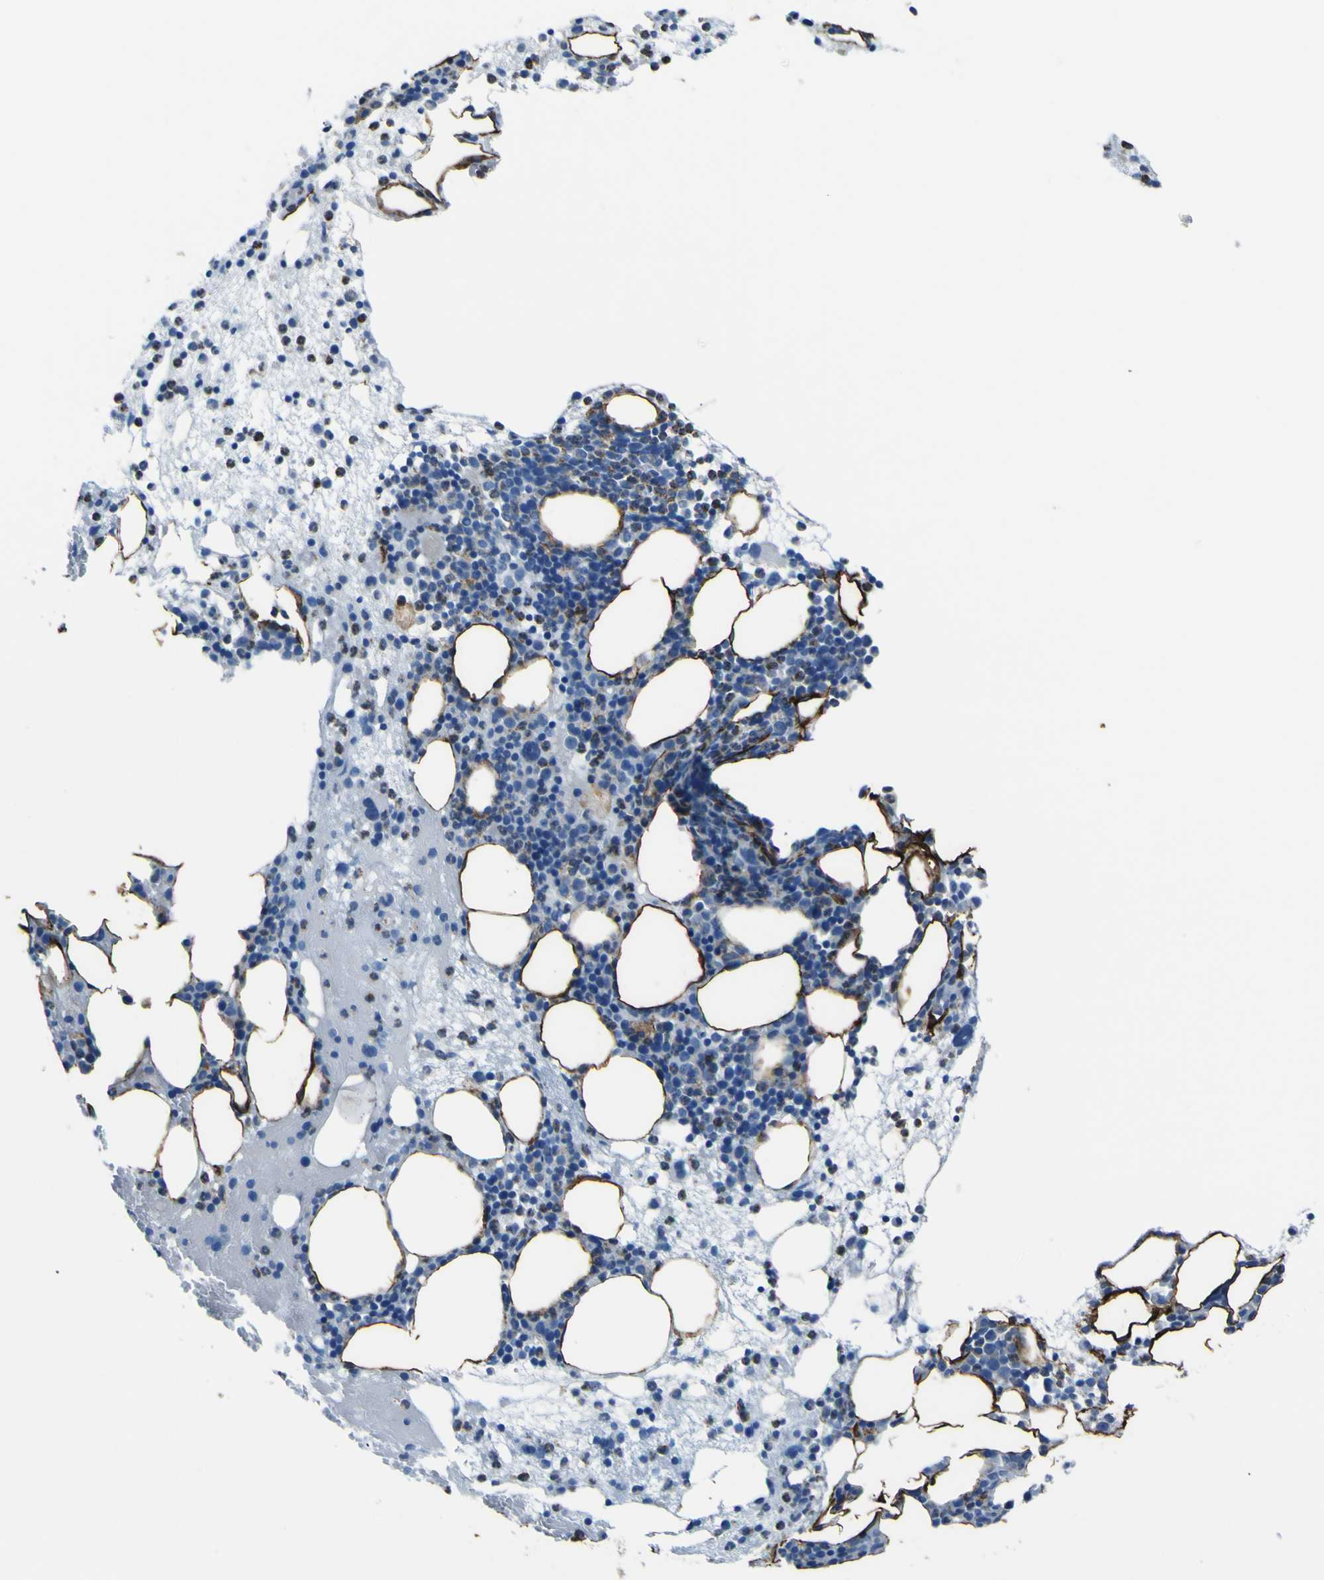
{"staining": {"intensity": "weak", "quantity": "<25%", "location": "cytoplasmic/membranous"}, "tissue": "bone marrow", "cell_type": "Hematopoietic cells", "image_type": "normal", "snomed": [{"axis": "morphology", "description": "Normal tissue, NOS"}, {"axis": "morphology", "description": "Inflammation, NOS"}, {"axis": "topography", "description": "Bone marrow"}], "caption": "Hematopoietic cells show no significant protein positivity in benign bone marrow.", "gene": "ACSL1", "patient": {"sex": "female", "age": 79}}